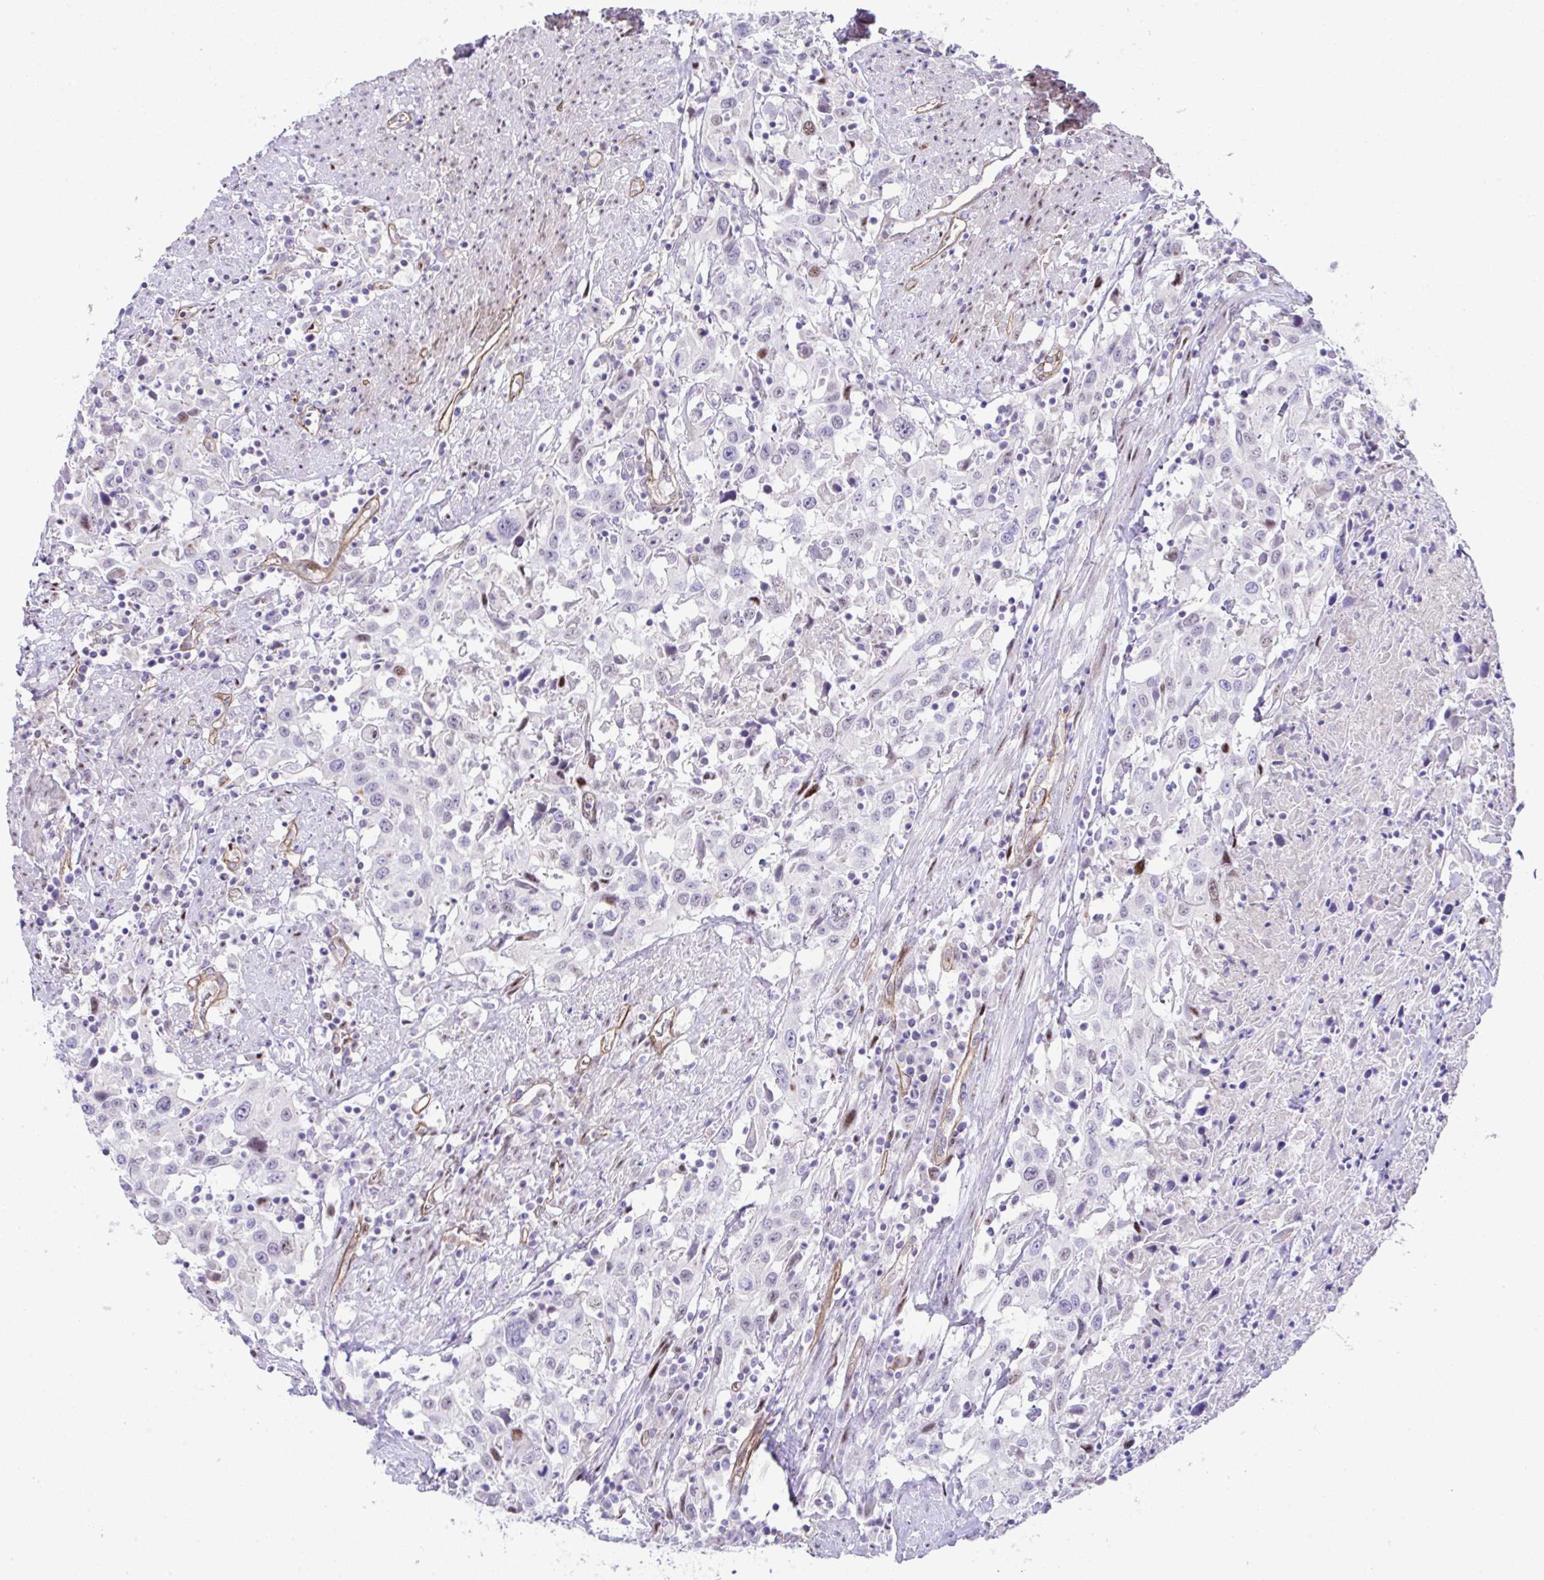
{"staining": {"intensity": "negative", "quantity": "none", "location": "none"}, "tissue": "urothelial cancer", "cell_type": "Tumor cells", "image_type": "cancer", "snomed": [{"axis": "morphology", "description": "Urothelial carcinoma, High grade"}, {"axis": "topography", "description": "Urinary bladder"}], "caption": "High magnification brightfield microscopy of urothelial cancer stained with DAB (3,3'-diaminobenzidine) (brown) and counterstained with hematoxylin (blue): tumor cells show no significant staining.", "gene": "FBXO34", "patient": {"sex": "male", "age": 61}}